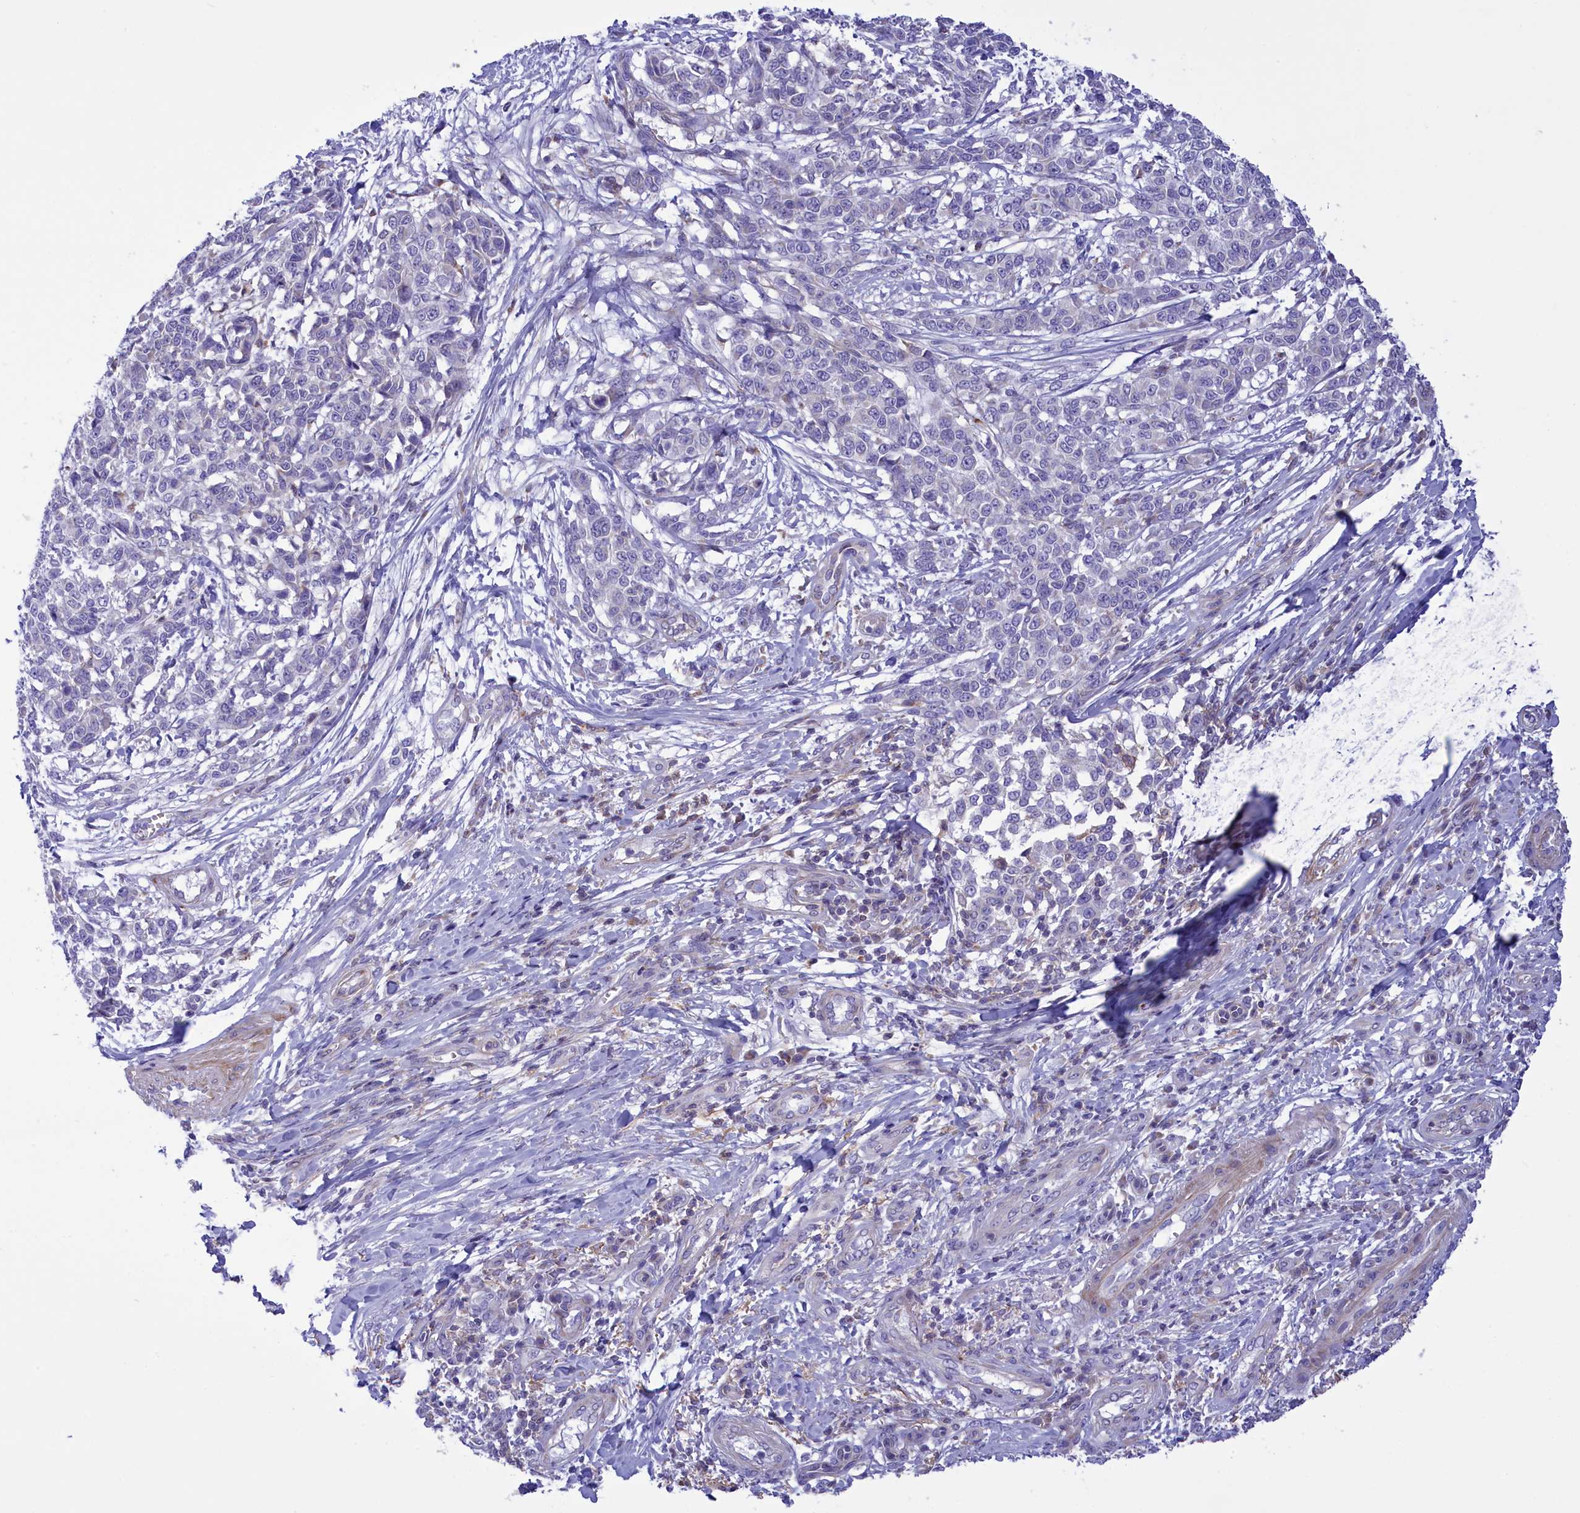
{"staining": {"intensity": "negative", "quantity": "none", "location": "none"}, "tissue": "melanoma", "cell_type": "Tumor cells", "image_type": "cancer", "snomed": [{"axis": "morphology", "description": "Malignant melanoma, NOS"}, {"axis": "topography", "description": "Skin"}], "caption": "The IHC image has no significant expression in tumor cells of melanoma tissue.", "gene": "CORO7-PAM16", "patient": {"sex": "male", "age": 49}}